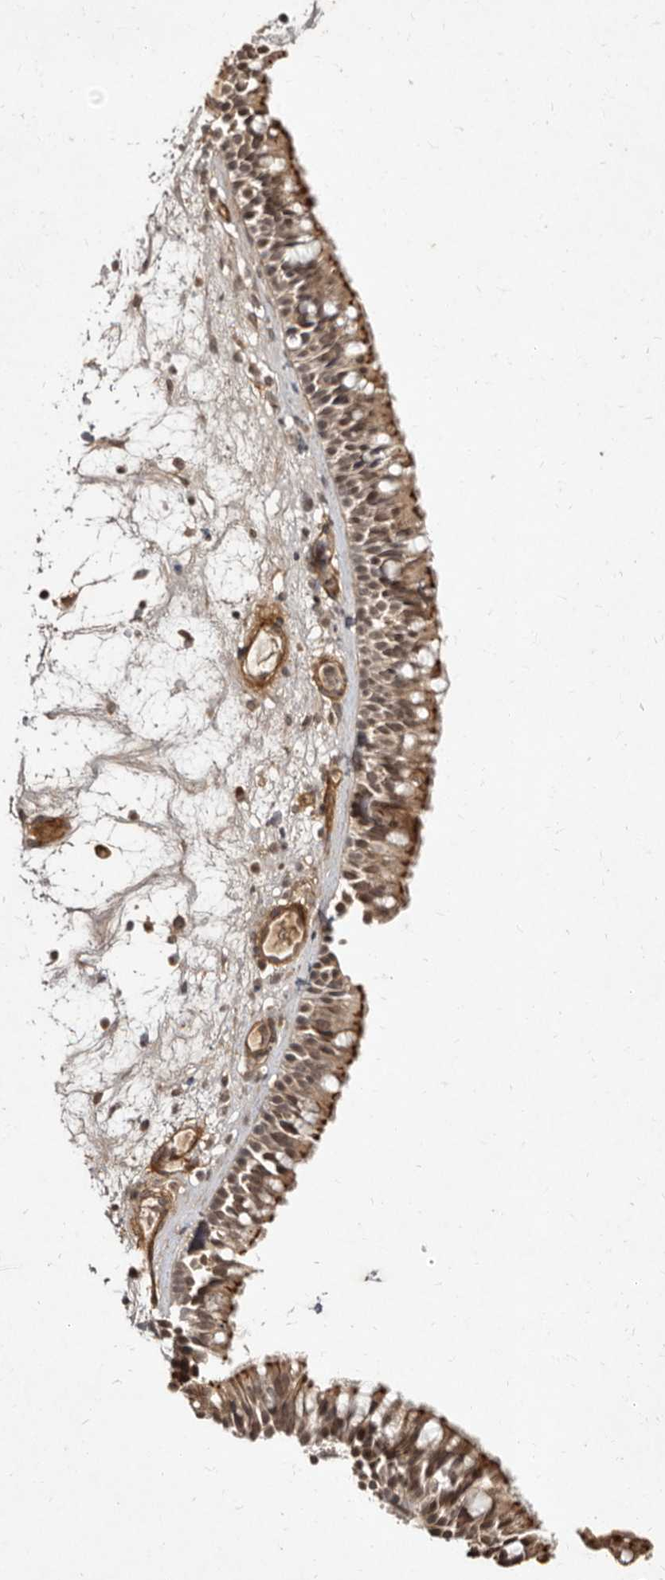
{"staining": {"intensity": "moderate", "quantity": ">75%", "location": "cytoplasmic/membranous,nuclear"}, "tissue": "nasopharynx", "cell_type": "Respiratory epithelial cells", "image_type": "normal", "snomed": [{"axis": "morphology", "description": "Normal tissue, NOS"}, {"axis": "morphology", "description": "Inflammation, NOS"}, {"axis": "morphology", "description": "Malignant melanoma, Metastatic site"}, {"axis": "topography", "description": "Nasopharynx"}], "caption": "High-magnification brightfield microscopy of normal nasopharynx stained with DAB (brown) and counterstained with hematoxylin (blue). respiratory epithelial cells exhibit moderate cytoplasmic/membranous,nuclear expression is present in approximately>75% of cells.", "gene": "LCORL", "patient": {"sex": "male", "age": 70}}